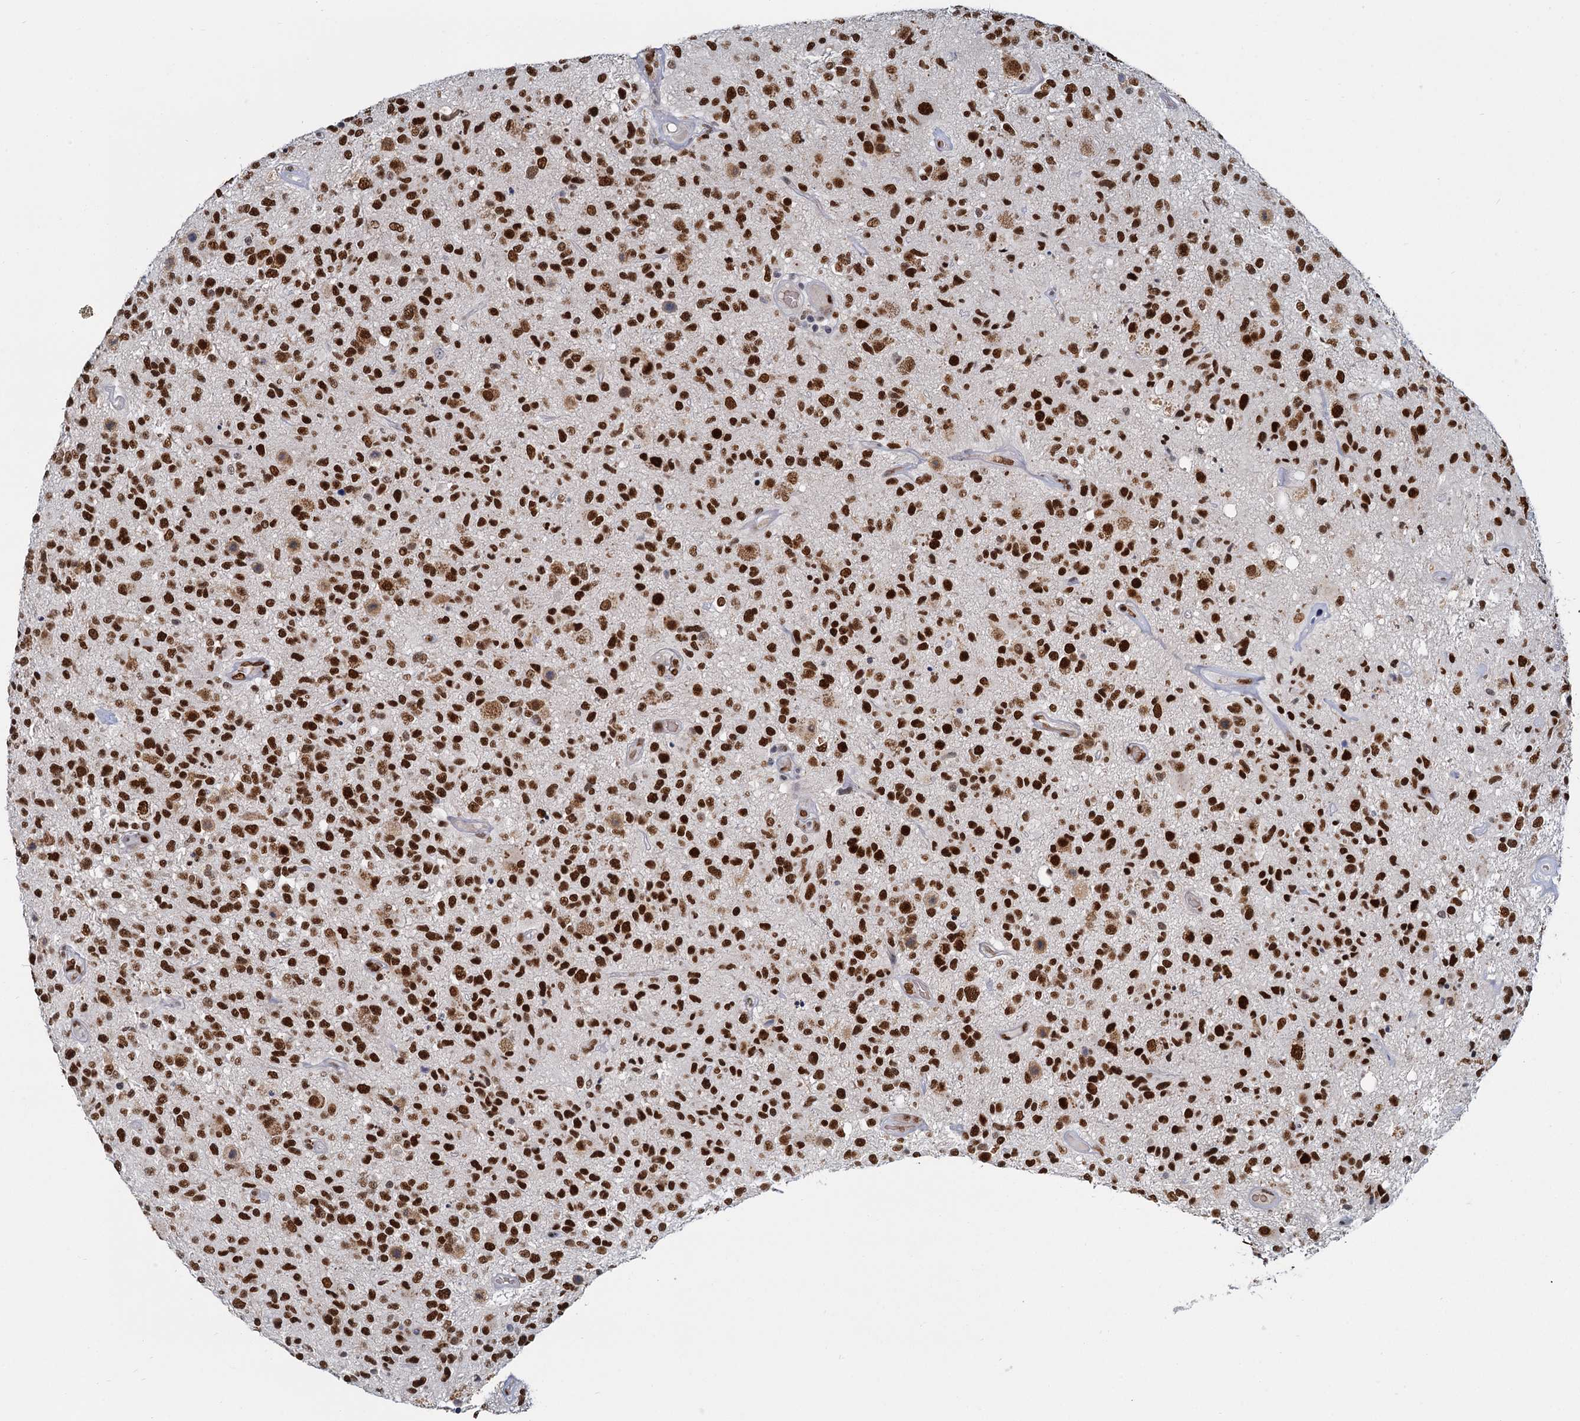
{"staining": {"intensity": "strong", "quantity": ">75%", "location": "nuclear"}, "tissue": "glioma", "cell_type": "Tumor cells", "image_type": "cancer", "snomed": [{"axis": "morphology", "description": "Glioma, malignant, High grade"}, {"axis": "morphology", "description": "Glioblastoma, NOS"}, {"axis": "topography", "description": "Brain"}], "caption": "This micrograph shows immunohistochemistry (IHC) staining of glioma, with high strong nuclear positivity in about >75% of tumor cells.", "gene": "RPRD1A", "patient": {"sex": "male", "age": 60}}